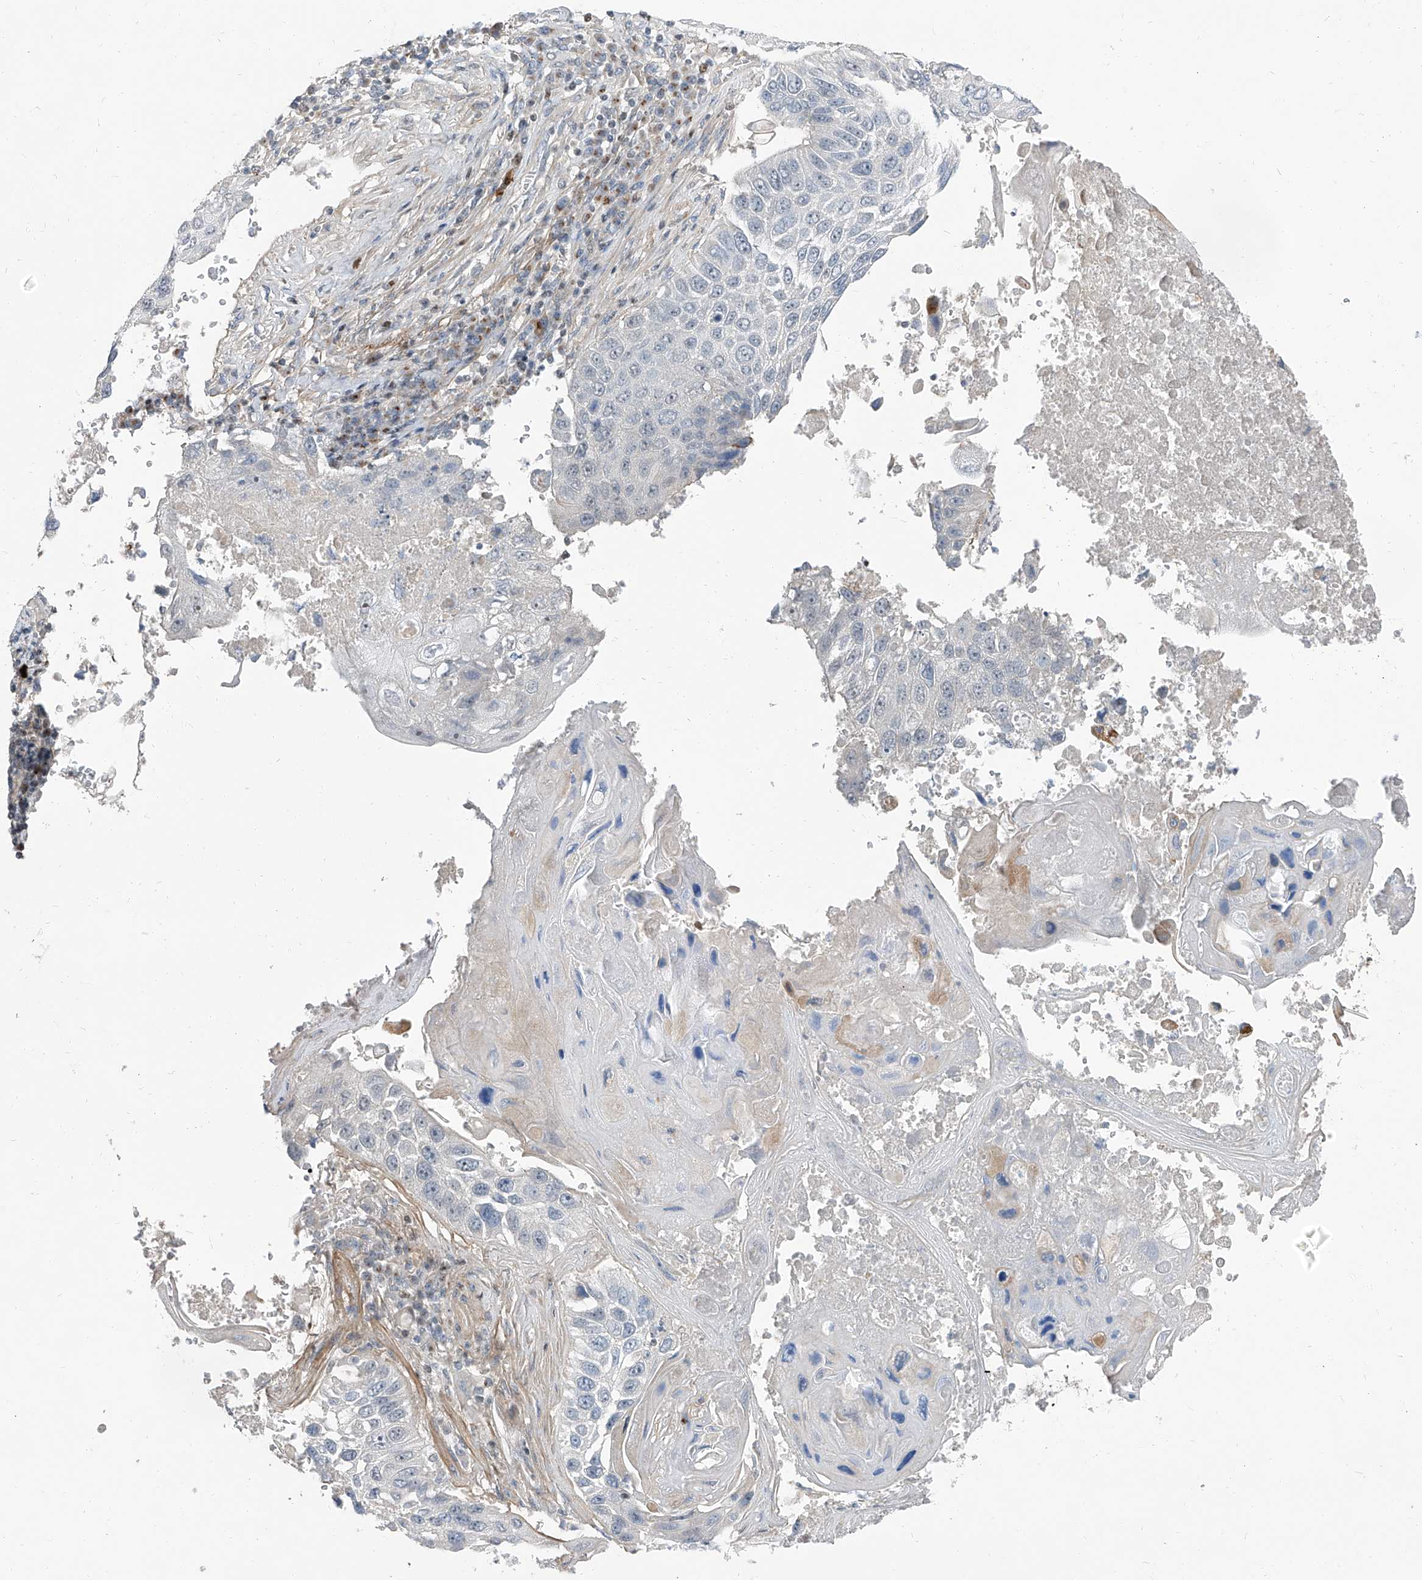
{"staining": {"intensity": "negative", "quantity": "none", "location": "none"}, "tissue": "lung cancer", "cell_type": "Tumor cells", "image_type": "cancer", "snomed": [{"axis": "morphology", "description": "Squamous cell carcinoma, NOS"}, {"axis": "topography", "description": "Lung"}], "caption": "DAB immunohistochemical staining of squamous cell carcinoma (lung) displays no significant positivity in tumor cells.", "gene": "HOXA3", "patient": {"sex": "male", "age": 61}}